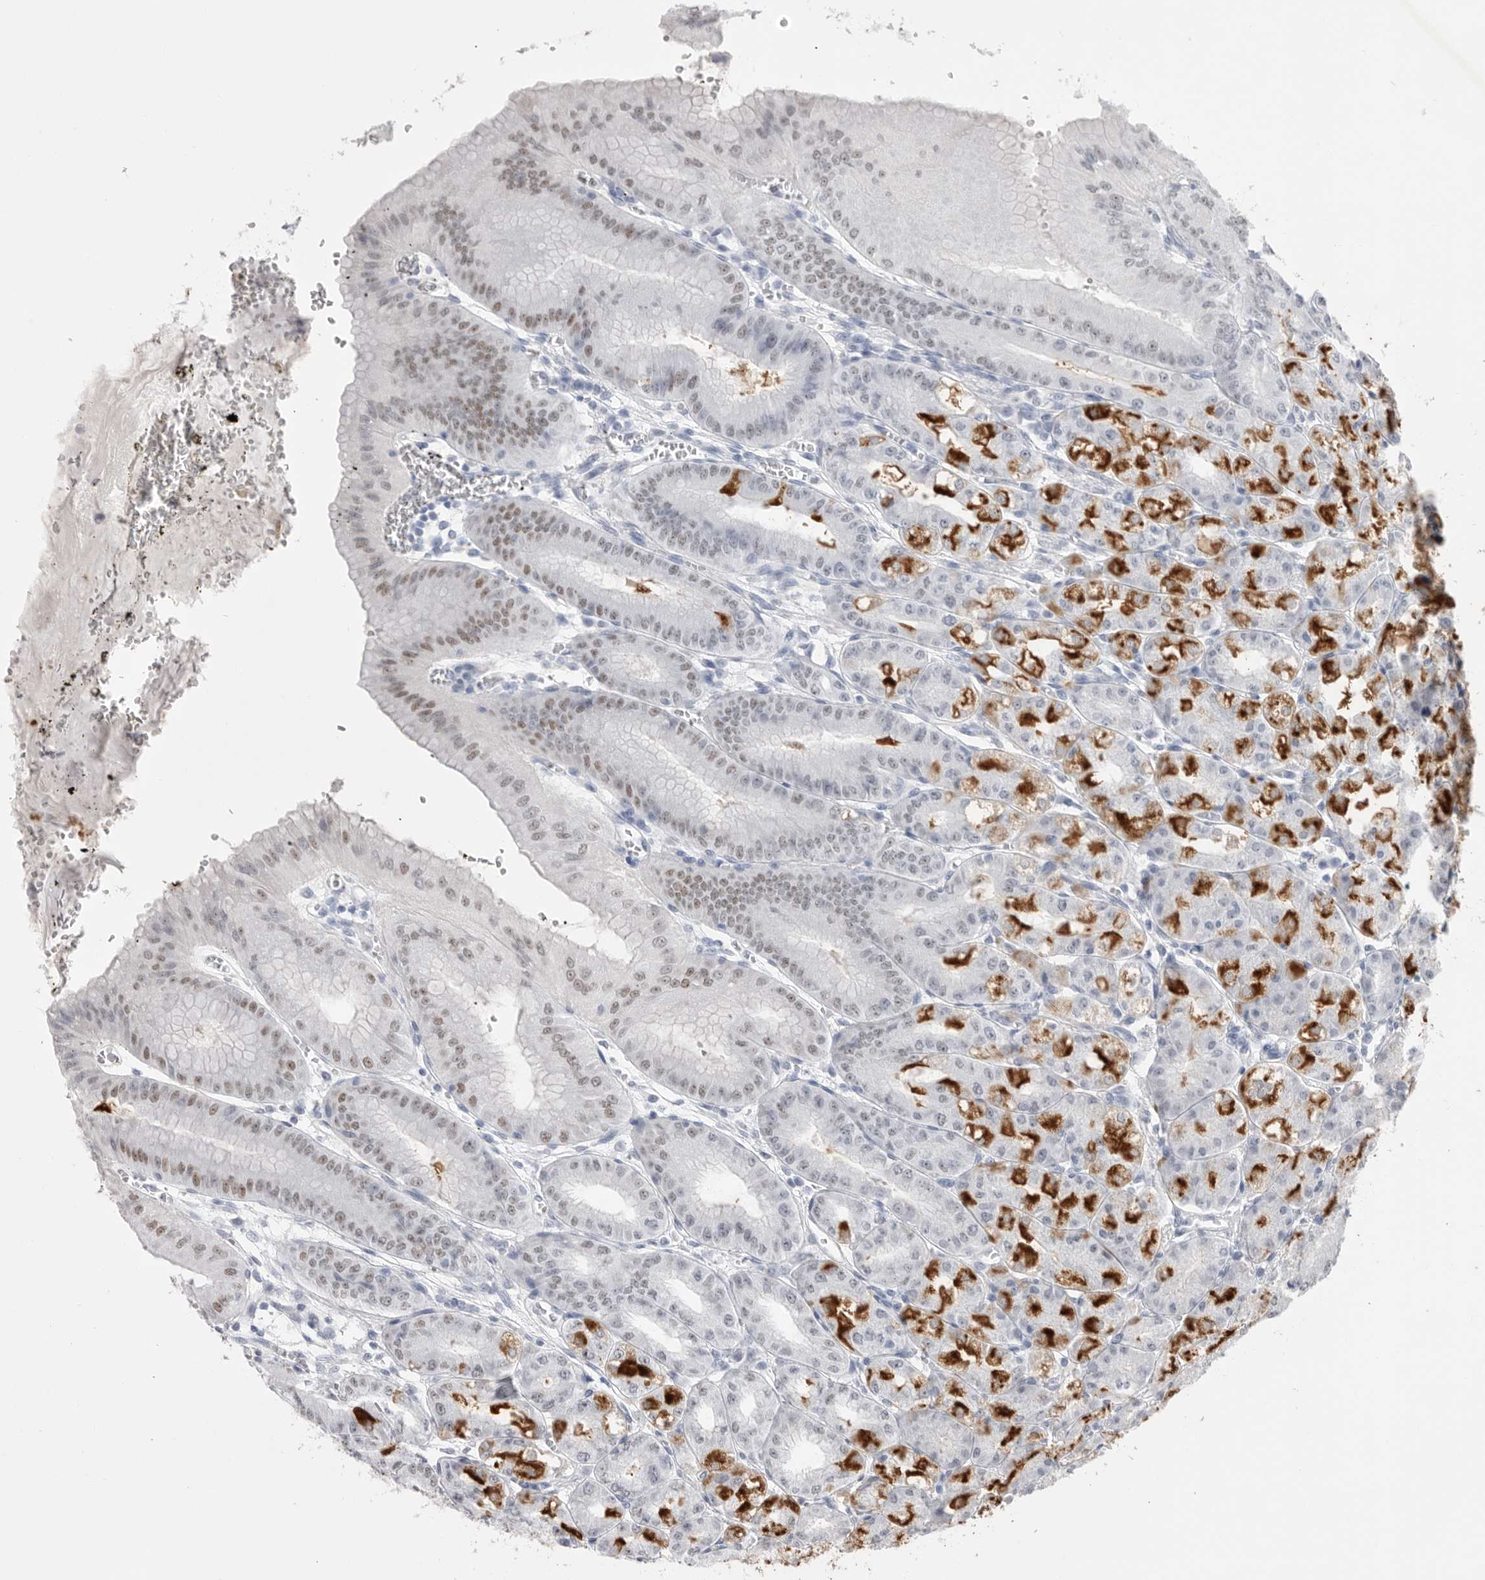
{"staining": {"intensity": "strong", "quantity": "25%-75%", "location": "cytoplasmic/membranous,nuclear"}, "tissue": "stomach", "cell_type": "Glandular cells", "image_type": "normal", "snomed": [{"axis": "morphology", "description": "Normal tissue, NOS"}, {"axis": "topography", "description": "Stomach, lower"}], "caption": "Immunohistochemical staining of unremarkable stomach shows high levels of strong cytoplasmic/membranous,nuclear expression in approximately 25%-75% of glandular cells. (DAB IHC with brightfield microscopy, high magnification).", "gene": "ZBTB7B", "patient": {"sex": "male", "age": 71}}